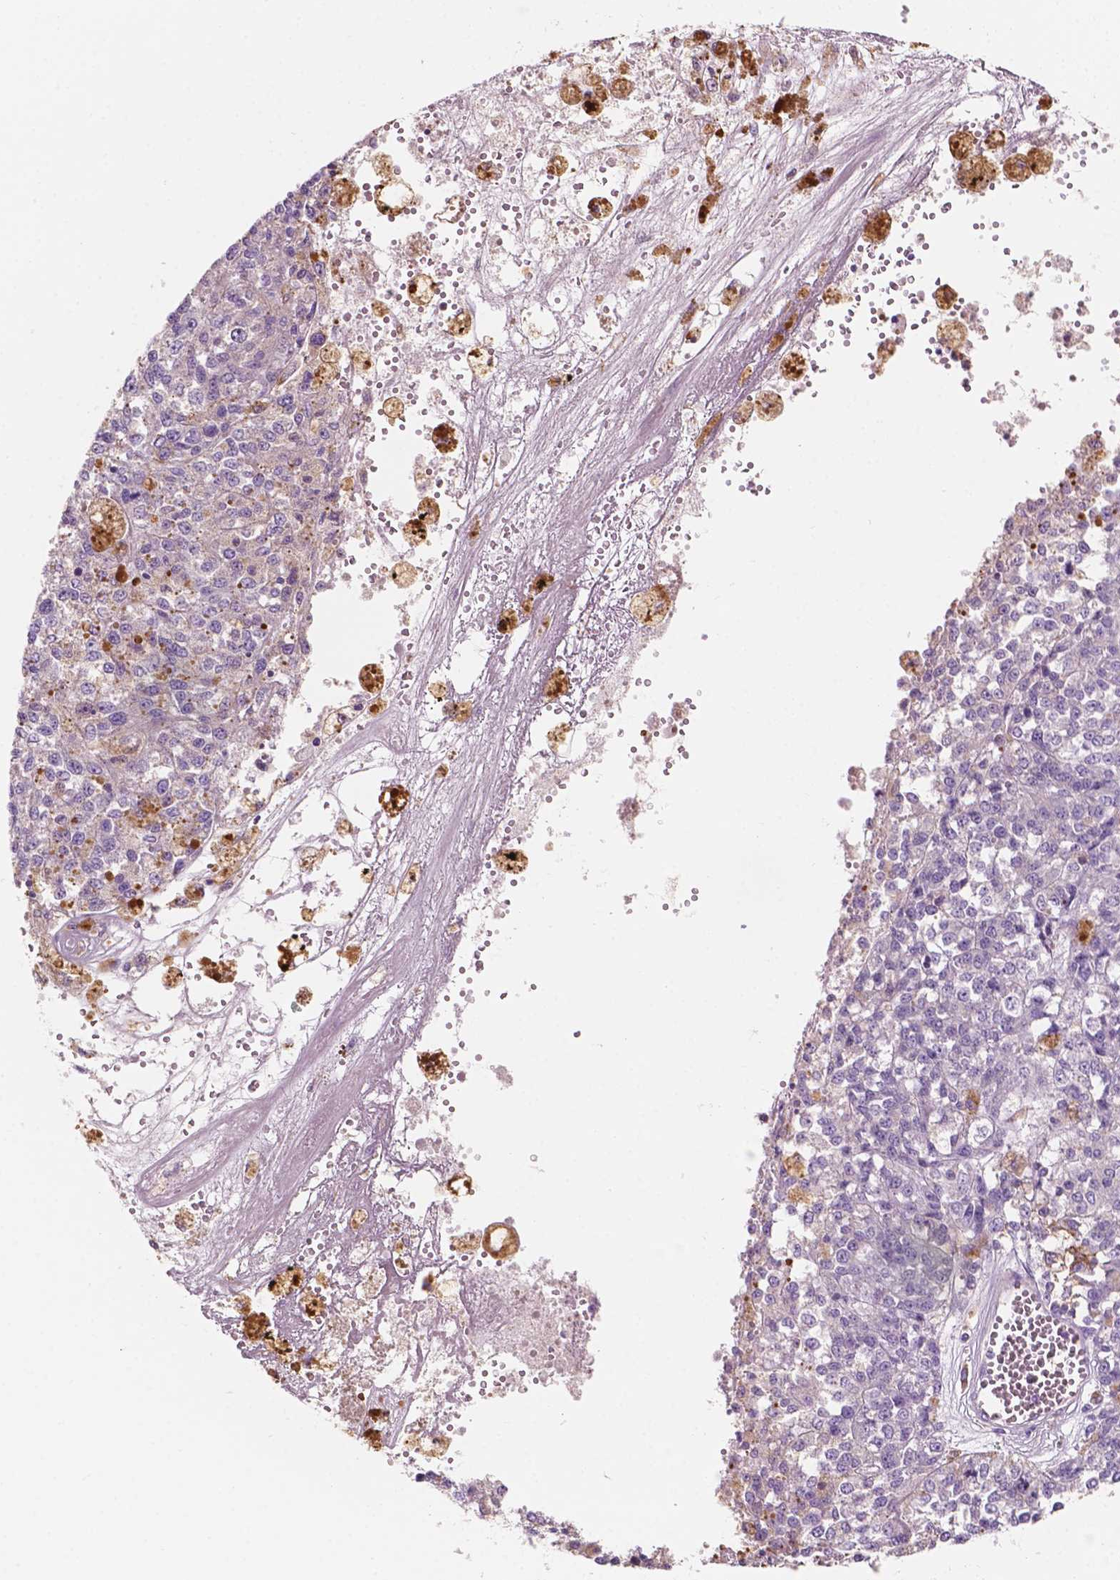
{"staining": {"intensity": "negative", "quantity": "none", "location": "none"}, "tissue": "melanoma", "cell_type": "Tumor cells", "image_type": "cancer", "snomed": [{"axis": "morphology", "description": "Malignant melanoma, Metastatic site"}, {"axis": "topography", "description": "Lymph node"}], "caption": "Image shows no protein staining in tumor cells of melanoma tissue.", "gene": "SEMA4A", "patient": {"sex": "female", "age": 64}}